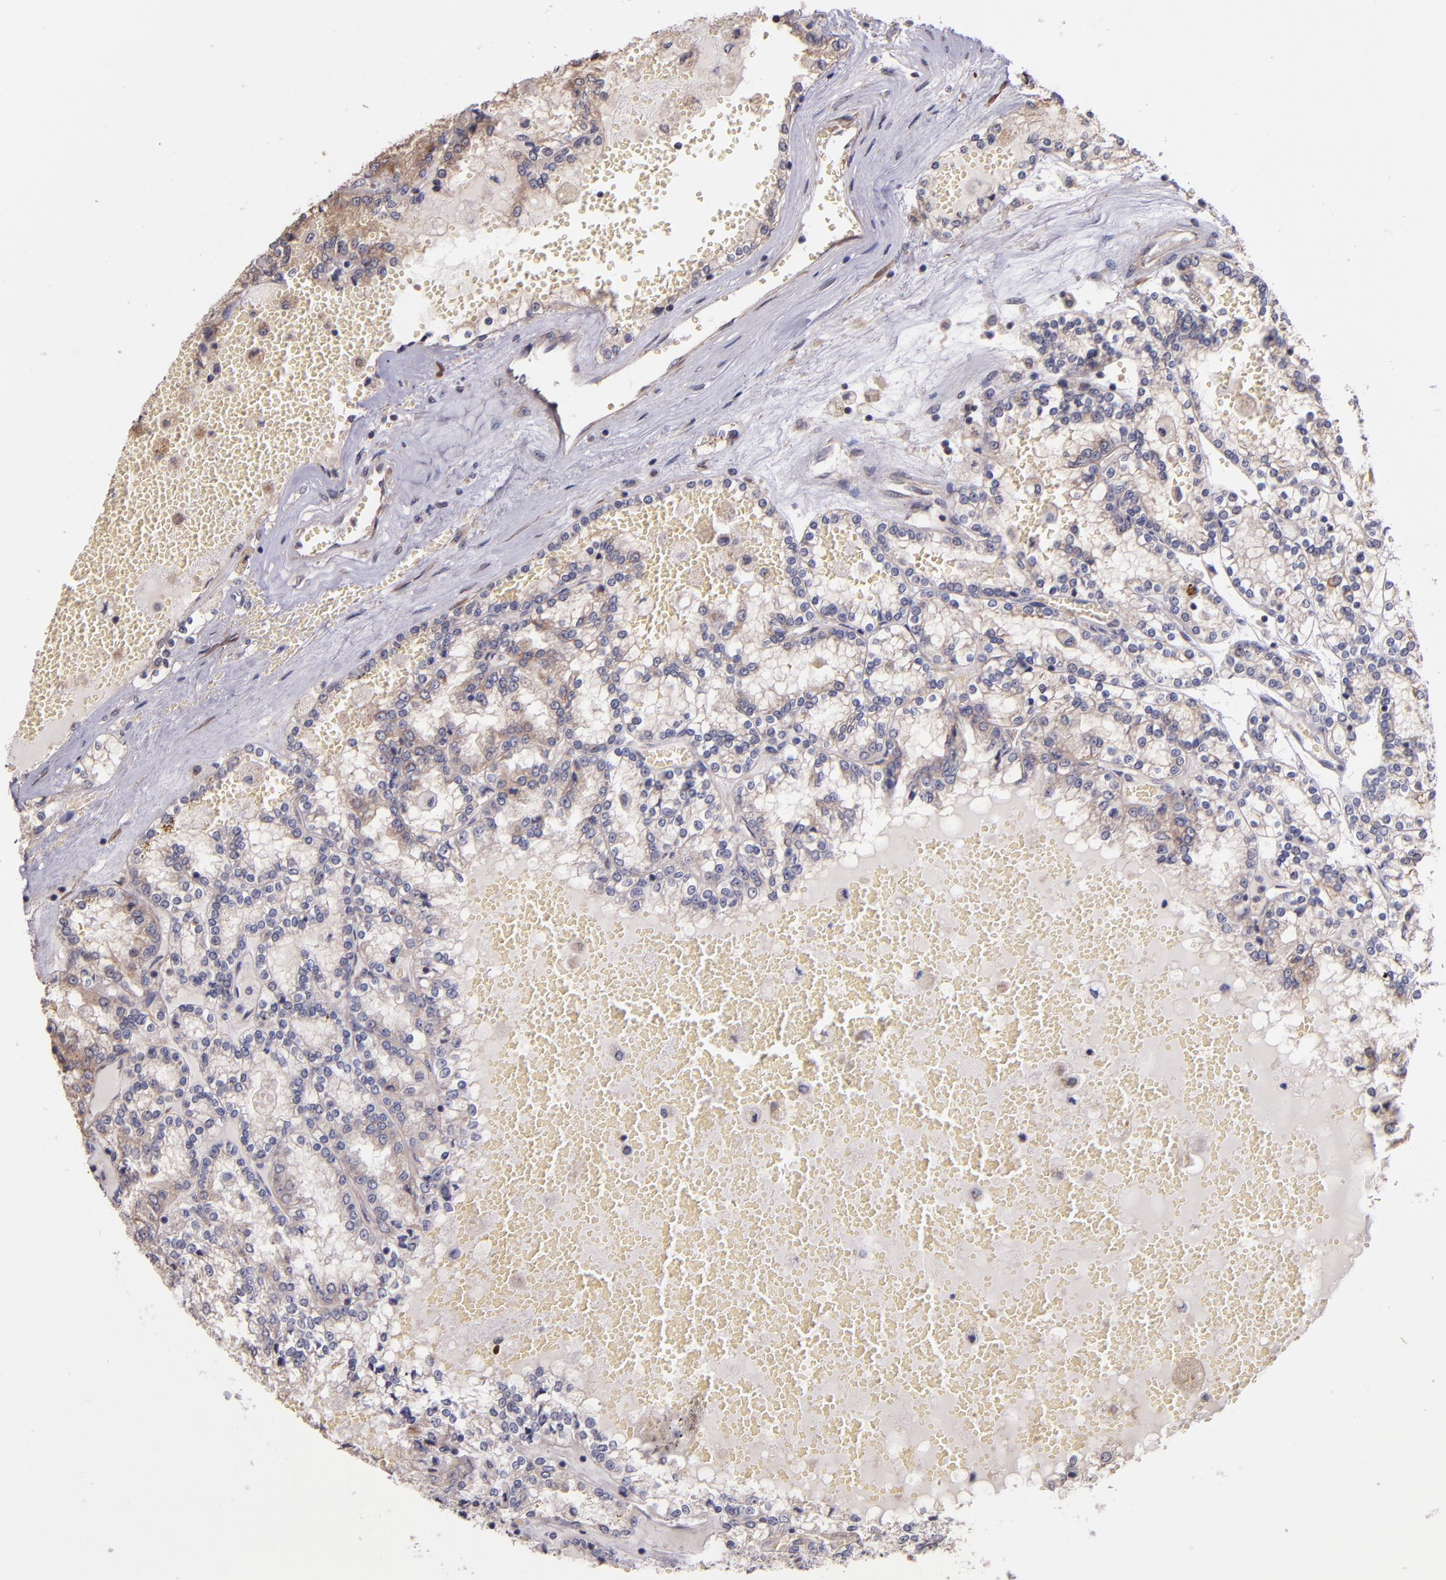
{"staining": {"intensity": "weak", "quantity": "25%-75%", "location": "cytoplasmic/membranous"}, "tissue": "renal cancer", "cell_type": "Tumor cells", "image_type": "cancer", "snomed": [{"axis": "morphology", "description": "Adenocarcinoma, NOS"}, {"axis": "topography", "description": "Kidney"}], "caption": "Human adenocarcinoma (renal) stained for a protein (brown) shows weak cytoplasmic/membranous positive expression in approximately 25%-75% of tumor cells.", "gene": "SHC1", "patient": {"sex": "female", "age": 56}}